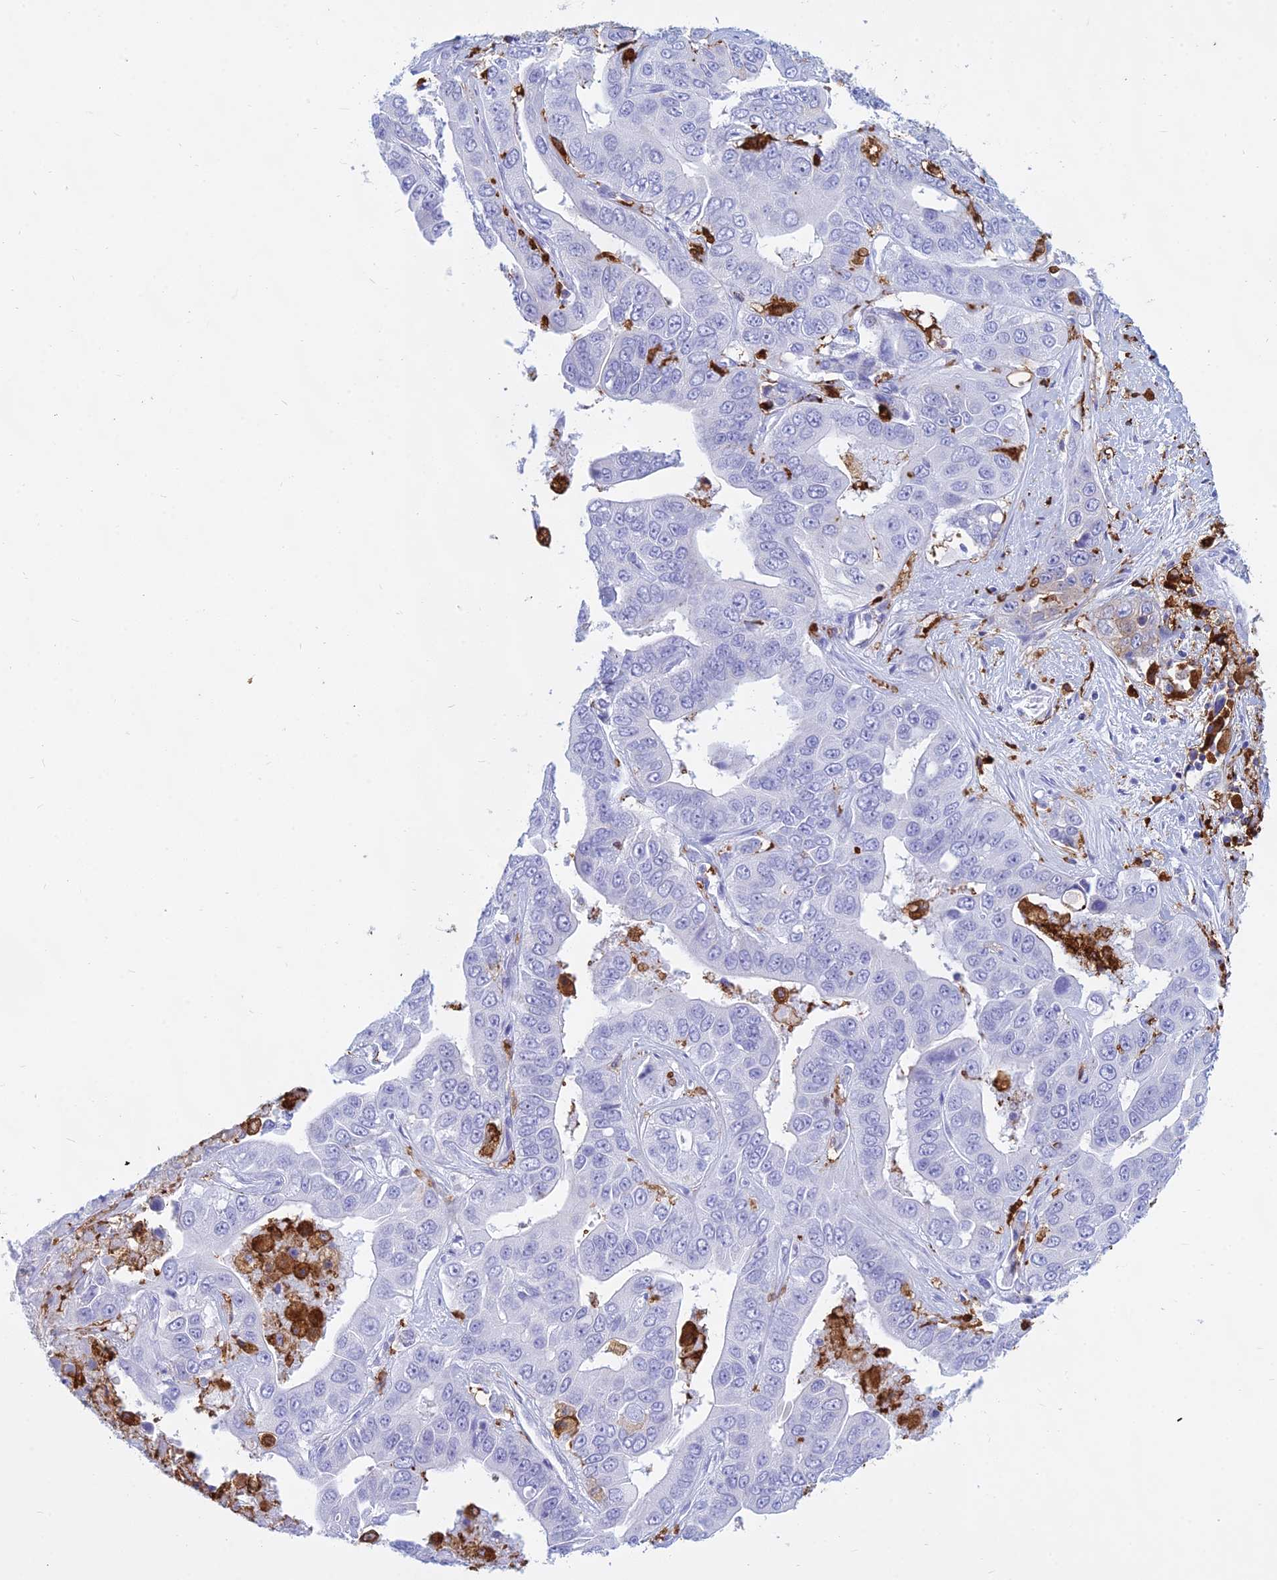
{"staining": {"intensity": "negative", "quantity": "none", "location": "none"}, "tissue": "liver cancer", "cell_type": "Tumor cells", "image_type": "cancer", "snomed": [{"axis": "morphology", "description": "Cholangiocarcinoma"}, {"axis": "topography", "description": "Liver"}], "caption": "Tumor cells are negative for brown protein staining in liver cancer (cholangiocarcinoma). (DAB immunohistochemistry, high magnification).", "gene": "HLA-DRB1", "patient": {"sex": "female", "age": 52}}